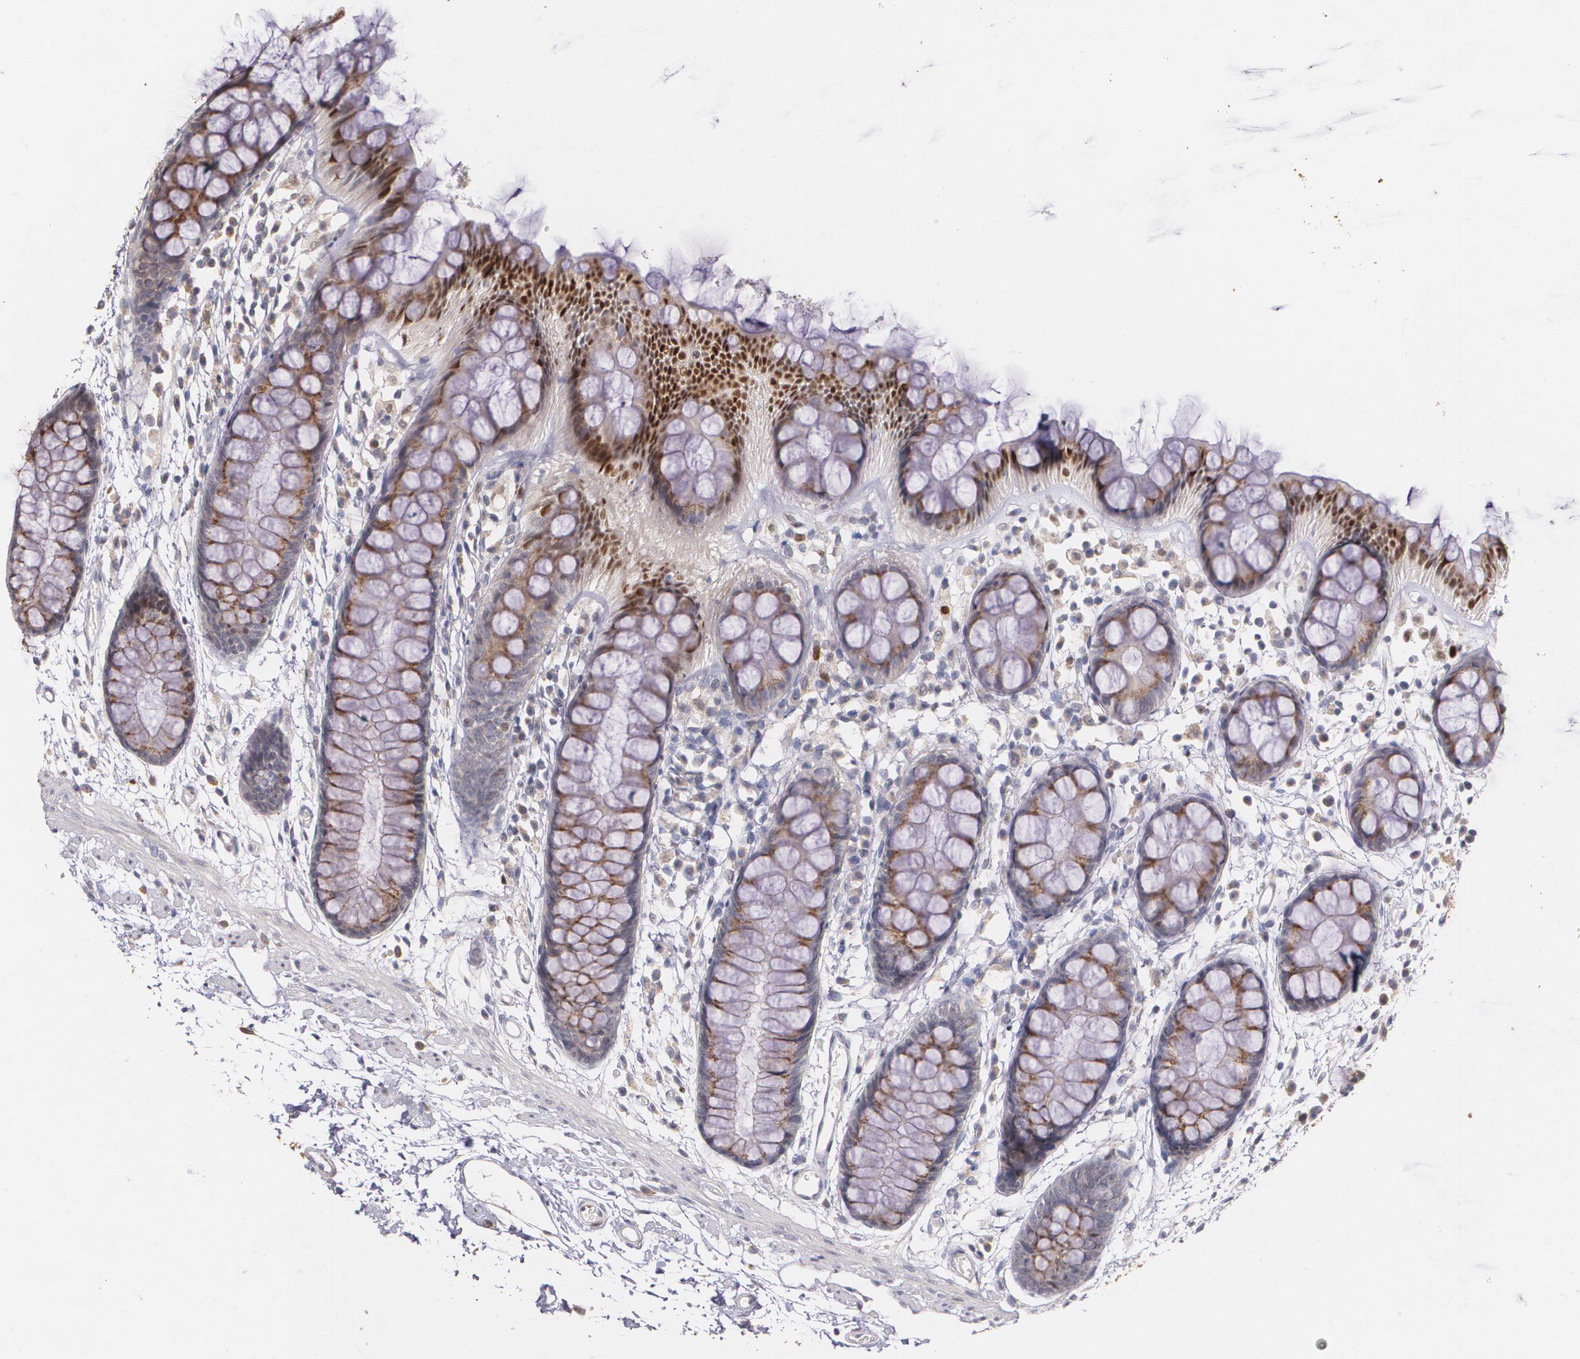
{"staining": {"intensity": "moderate", "quantity": ">75%", "location": "cytoplasmic/membranous"}, "tissue": "rectum", "cell_type": "Glandular cells", "image_type": "normal", "snomed": [{"axis": "morphology", "description": "Normal tissue, NOS"}, {"axis": "topography", "description": "Rectum"}], "caption": "Human rectum stained with a protein marker reveals moderate staining in glandular cells.", "gene": "ATF3", "patient": {"sex": "female", "age": 66}}